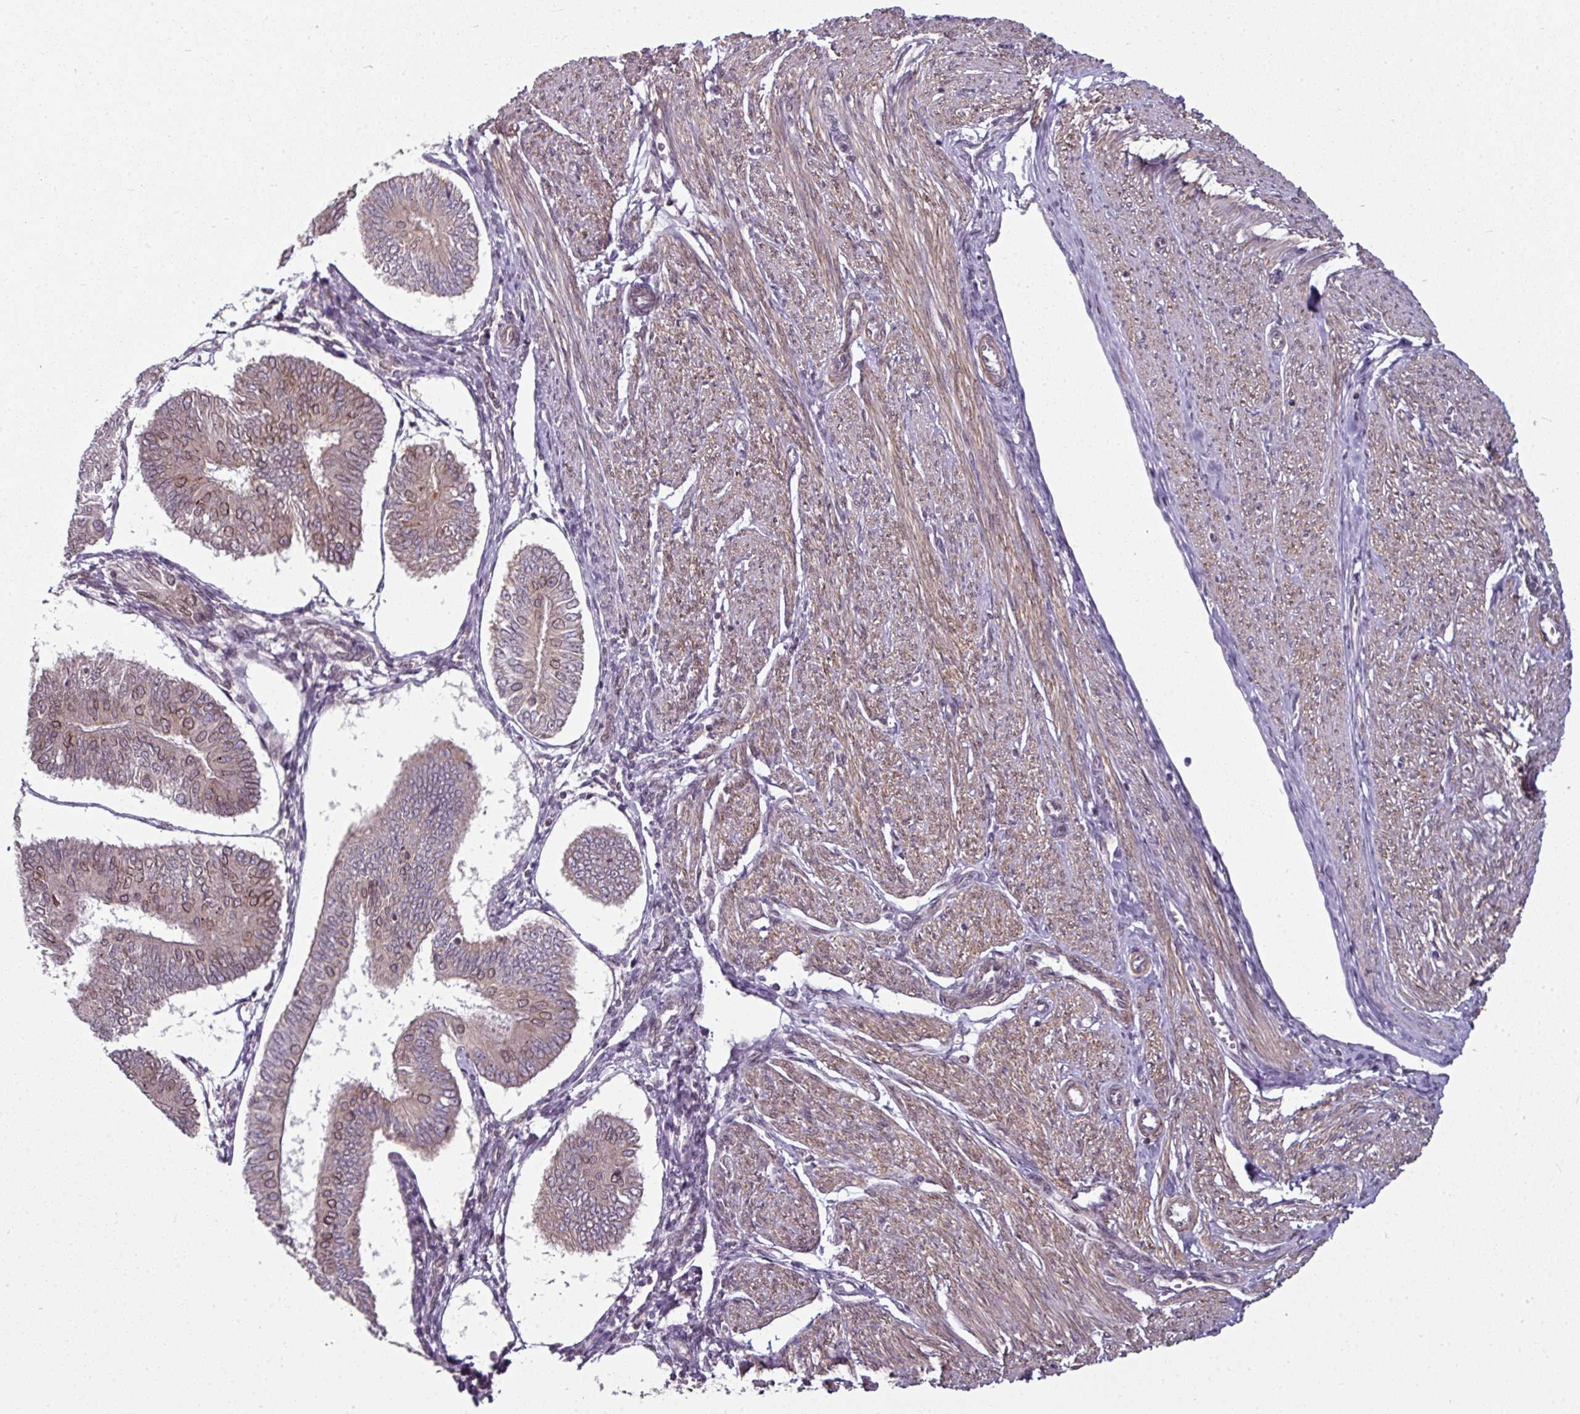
{"staining": {"intensity": "moderate", "quantity": "<25%", "location": "cytoplasmic/membranous,nuclear"}, "tissue": "endometrial cancer", "cell_type": "Tumor cells", "image_type": "cancer", "snomed": [{"axis": "morphology", "description": "Adenocarcinoma, NOS"}, {"axis": "topography", "description": "Endometrium"}], "caption": "Moderate cytoplasmic/membranous and nuclear positivity for a protein is present in approximately <25% of tumor cells of endometrial adenocarcinoma using immunohistochemistry (IHC).", "gene": "RANGAP1", "patient": {"sex": "female", "age": 58}}